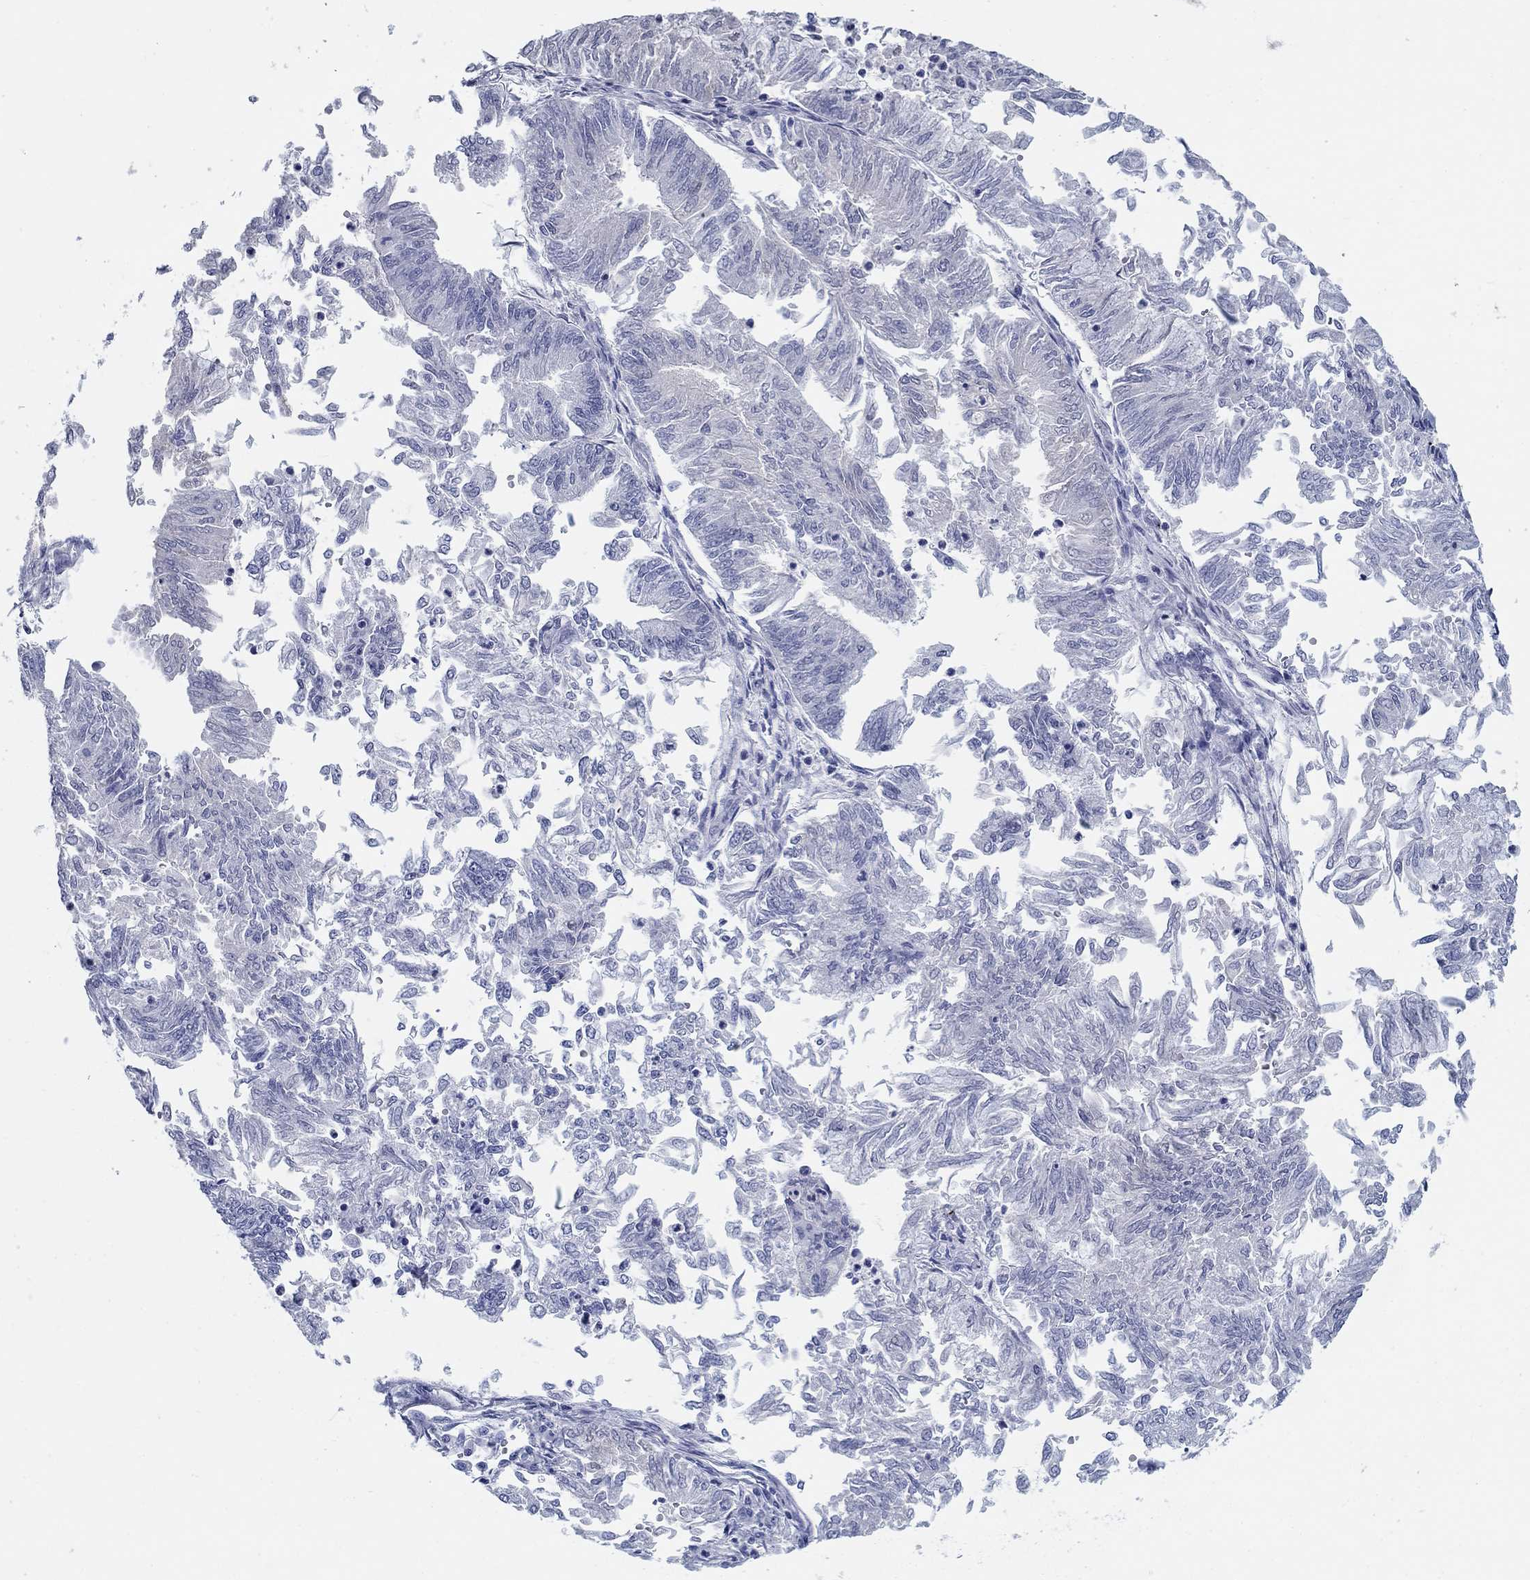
{"staining": {"intensity": "negative", "quantity": "none", "location": "none"}, "tissue": "endometrial cancer", "cell_type": "Tumor cells", "image_type": "cancer", "snomed": [{"axis": "morphology", "description": "Adenocarcinoma, NOS"}, {"axis": "topography", "description": "Endometrium"}], "caption": "Protein analysis of endometrial adenocarcinoma exhibits no significant positivity in tumor cells.", "gene": "AKR1C2", "patient": {"sex": "female", "age": 59}}